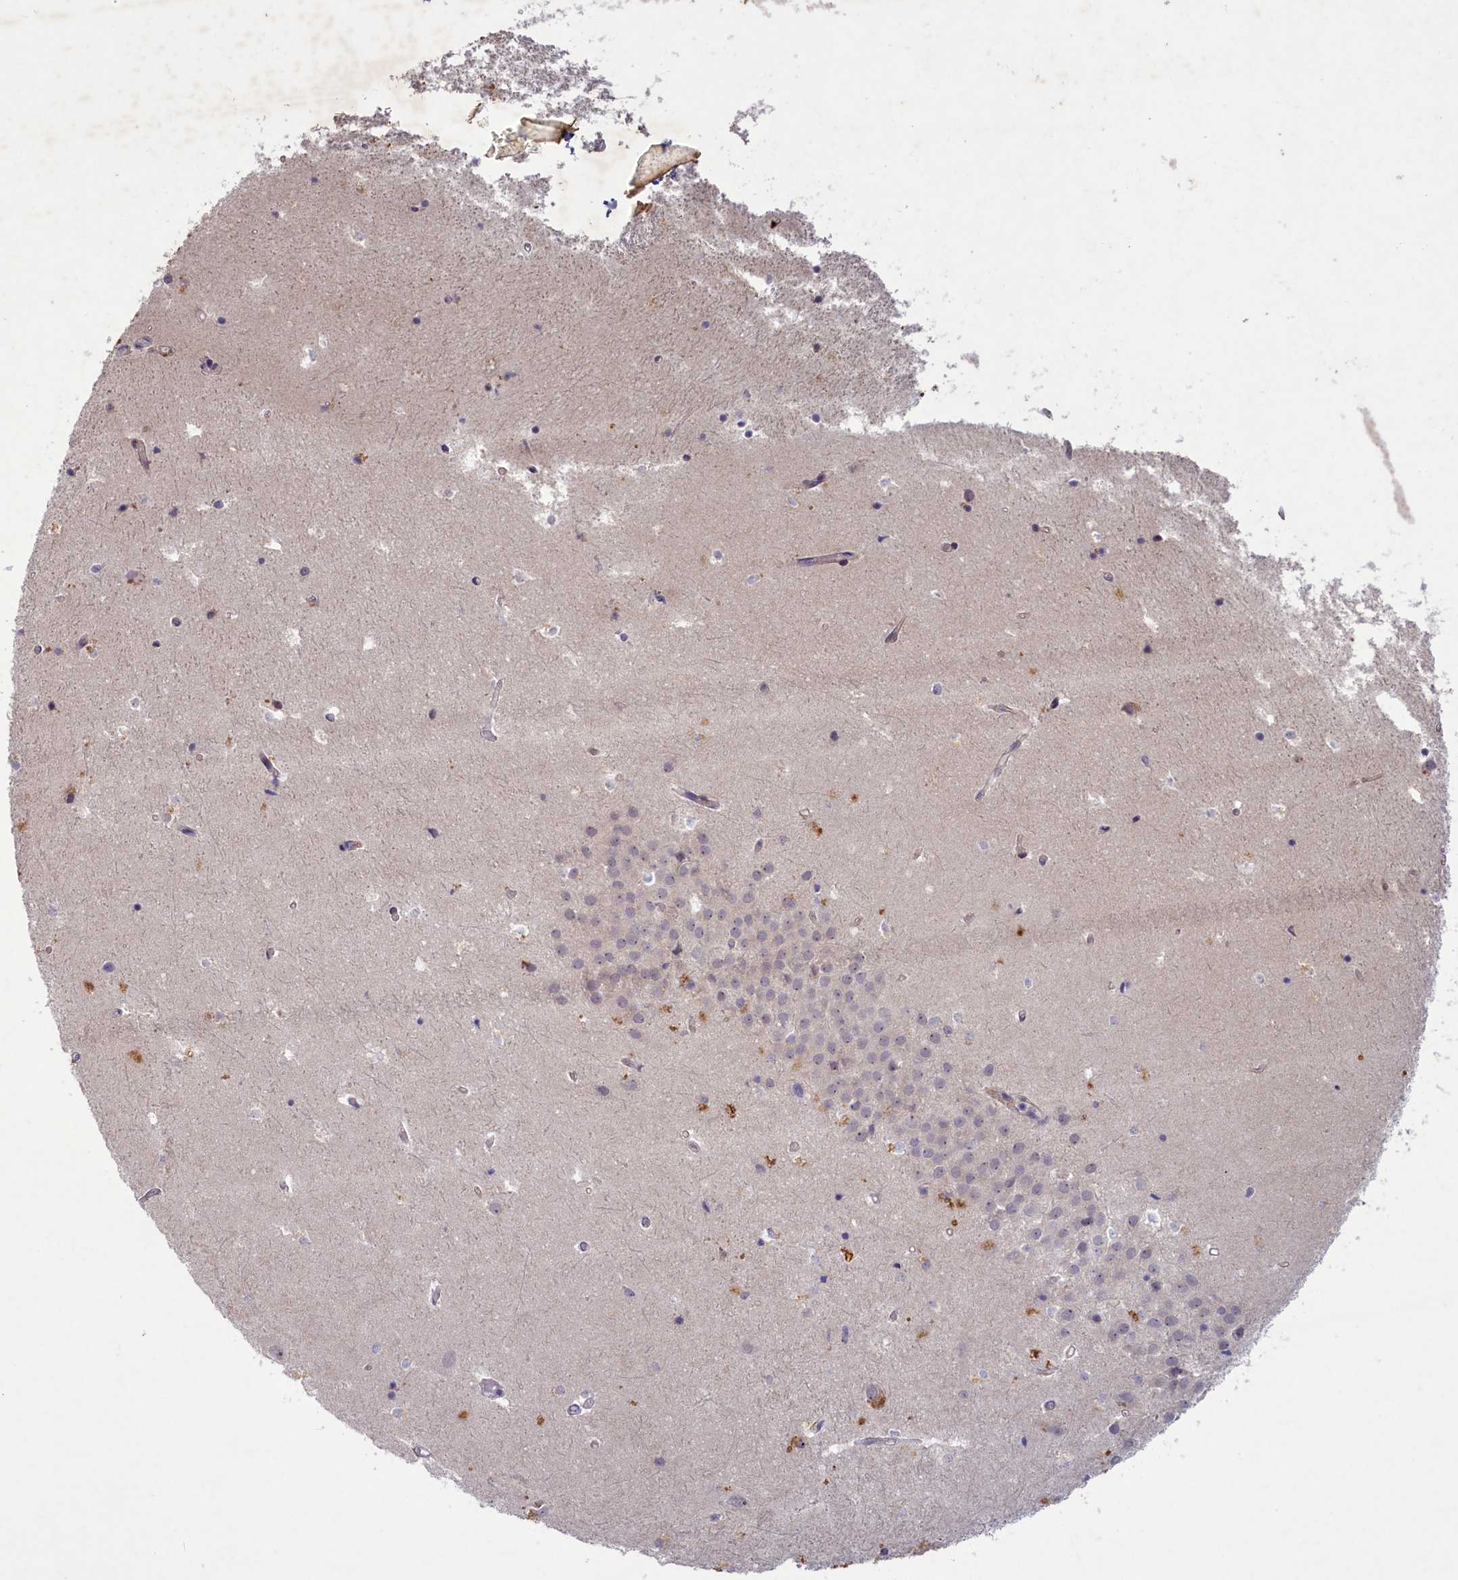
{"staining": {"intensity": "negative", "quantity": "none", "location": "none"}, "tissue": "hippocampus", "cell_type": "Glial cells", "image_type": "normal", "snomed": [{"axis": "morphology", "description": "Normal tissue, NOS"}, {"axis": "topography", "description": "Hippocampus"}], "caption": "A histopathology image of hippocampus stained for a protein demonstrates no brown staining in glial cells. Nuclei are stained in blue.", "gene": "PLEKHG6", "patient": {"sex": "female", "age": 52}}